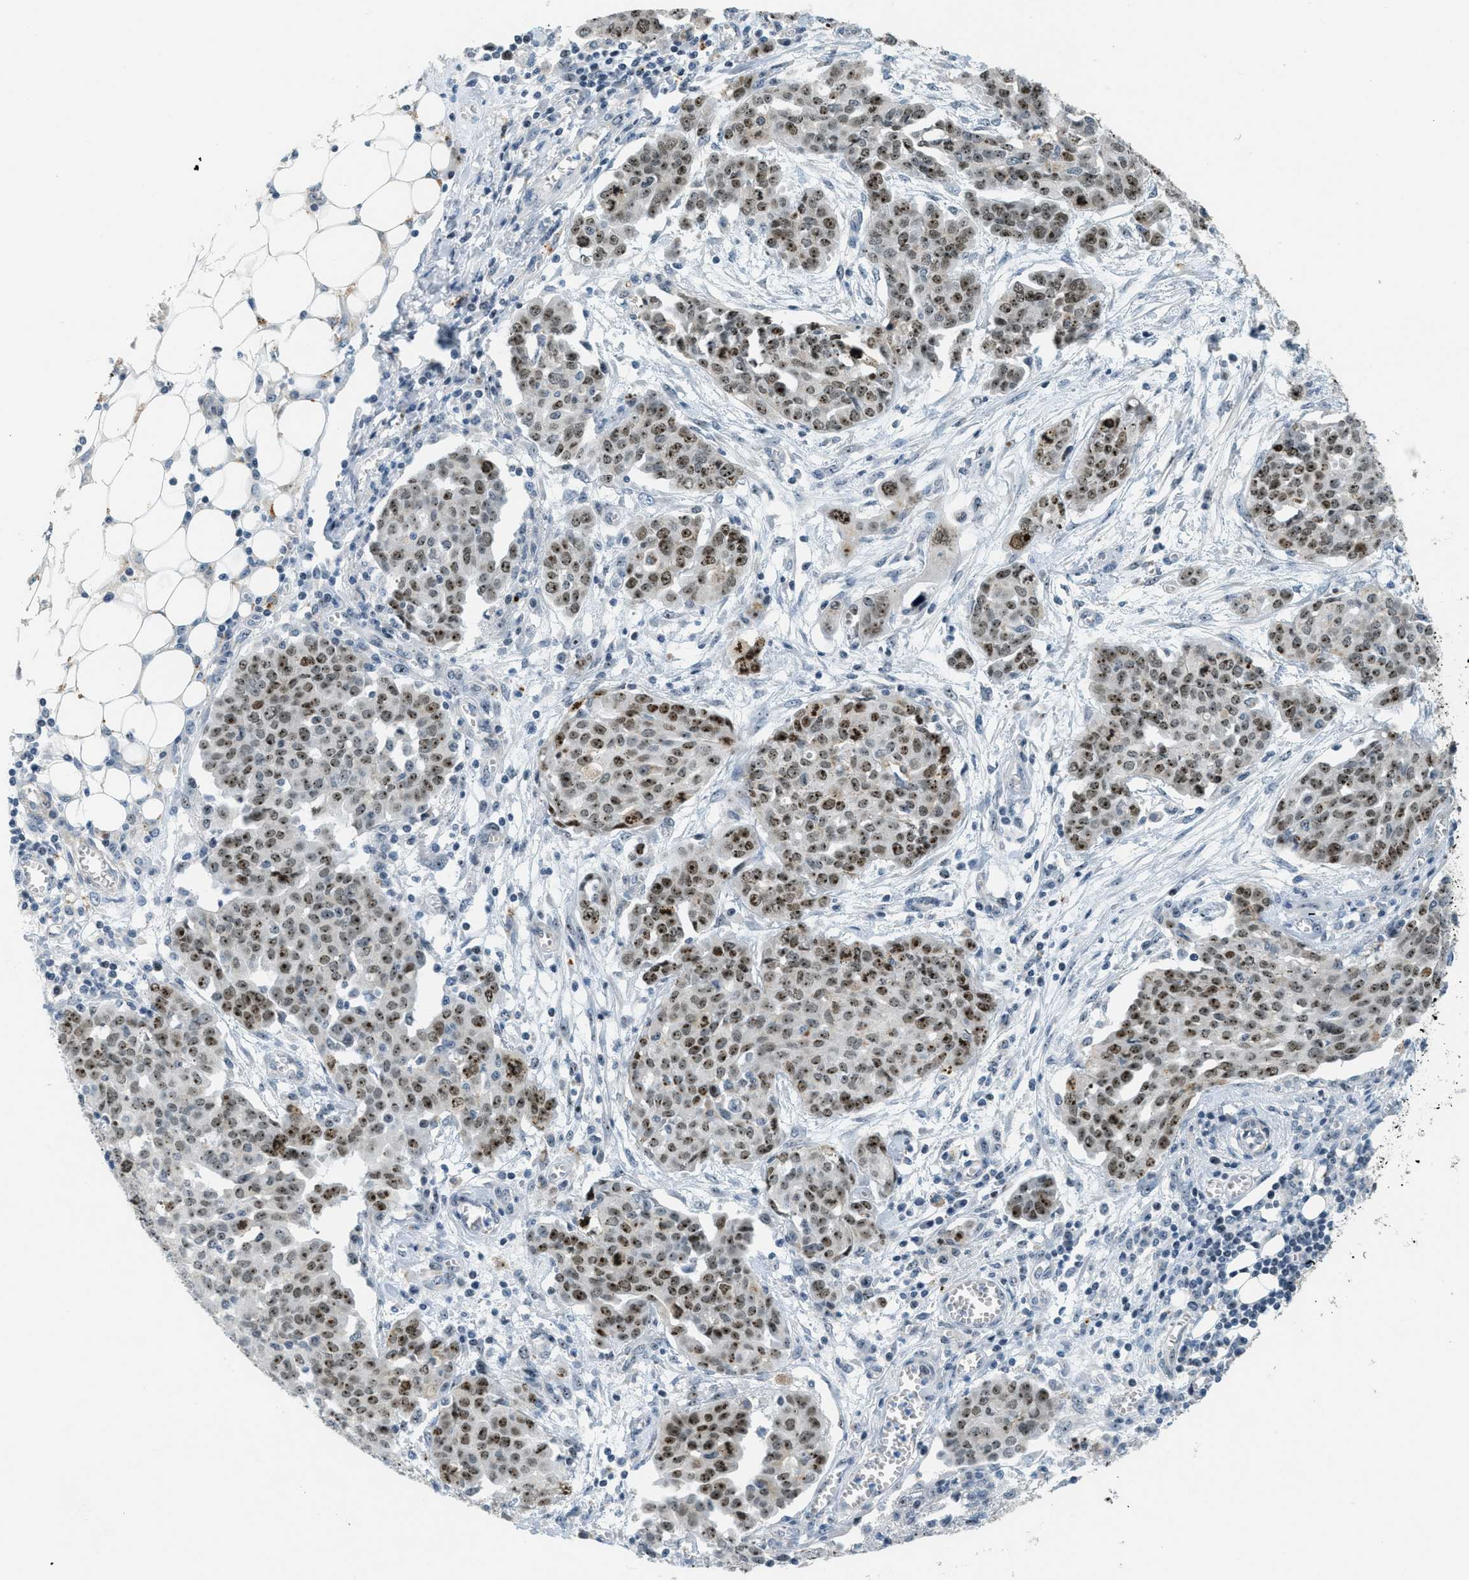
{"staining": {"intensity": "moderate", "quantity": ">75%", "location": "nuclear"}, "tissue": "ovarian cancer", "cell_type": "Tumor cells", "image_type": "cancer", "snomed": [{"axis": "morphology", "description": "Cystadenocarcinoma, serous, NOS"}, {"axis": "topography", "description": "Soft tissue"}, {"axis": "topography", "description": "Ovary"}], "caption": "Immunohistochemistry image of human ovarian cancer (serous cystadenocarcinoma) stained for a protein (brown), which reveals medium levels of moderate nuclear expression in approximately >75% of tumor cells.", "gene": "DDX47", "patient": {"sex": "female", "age": 57}}